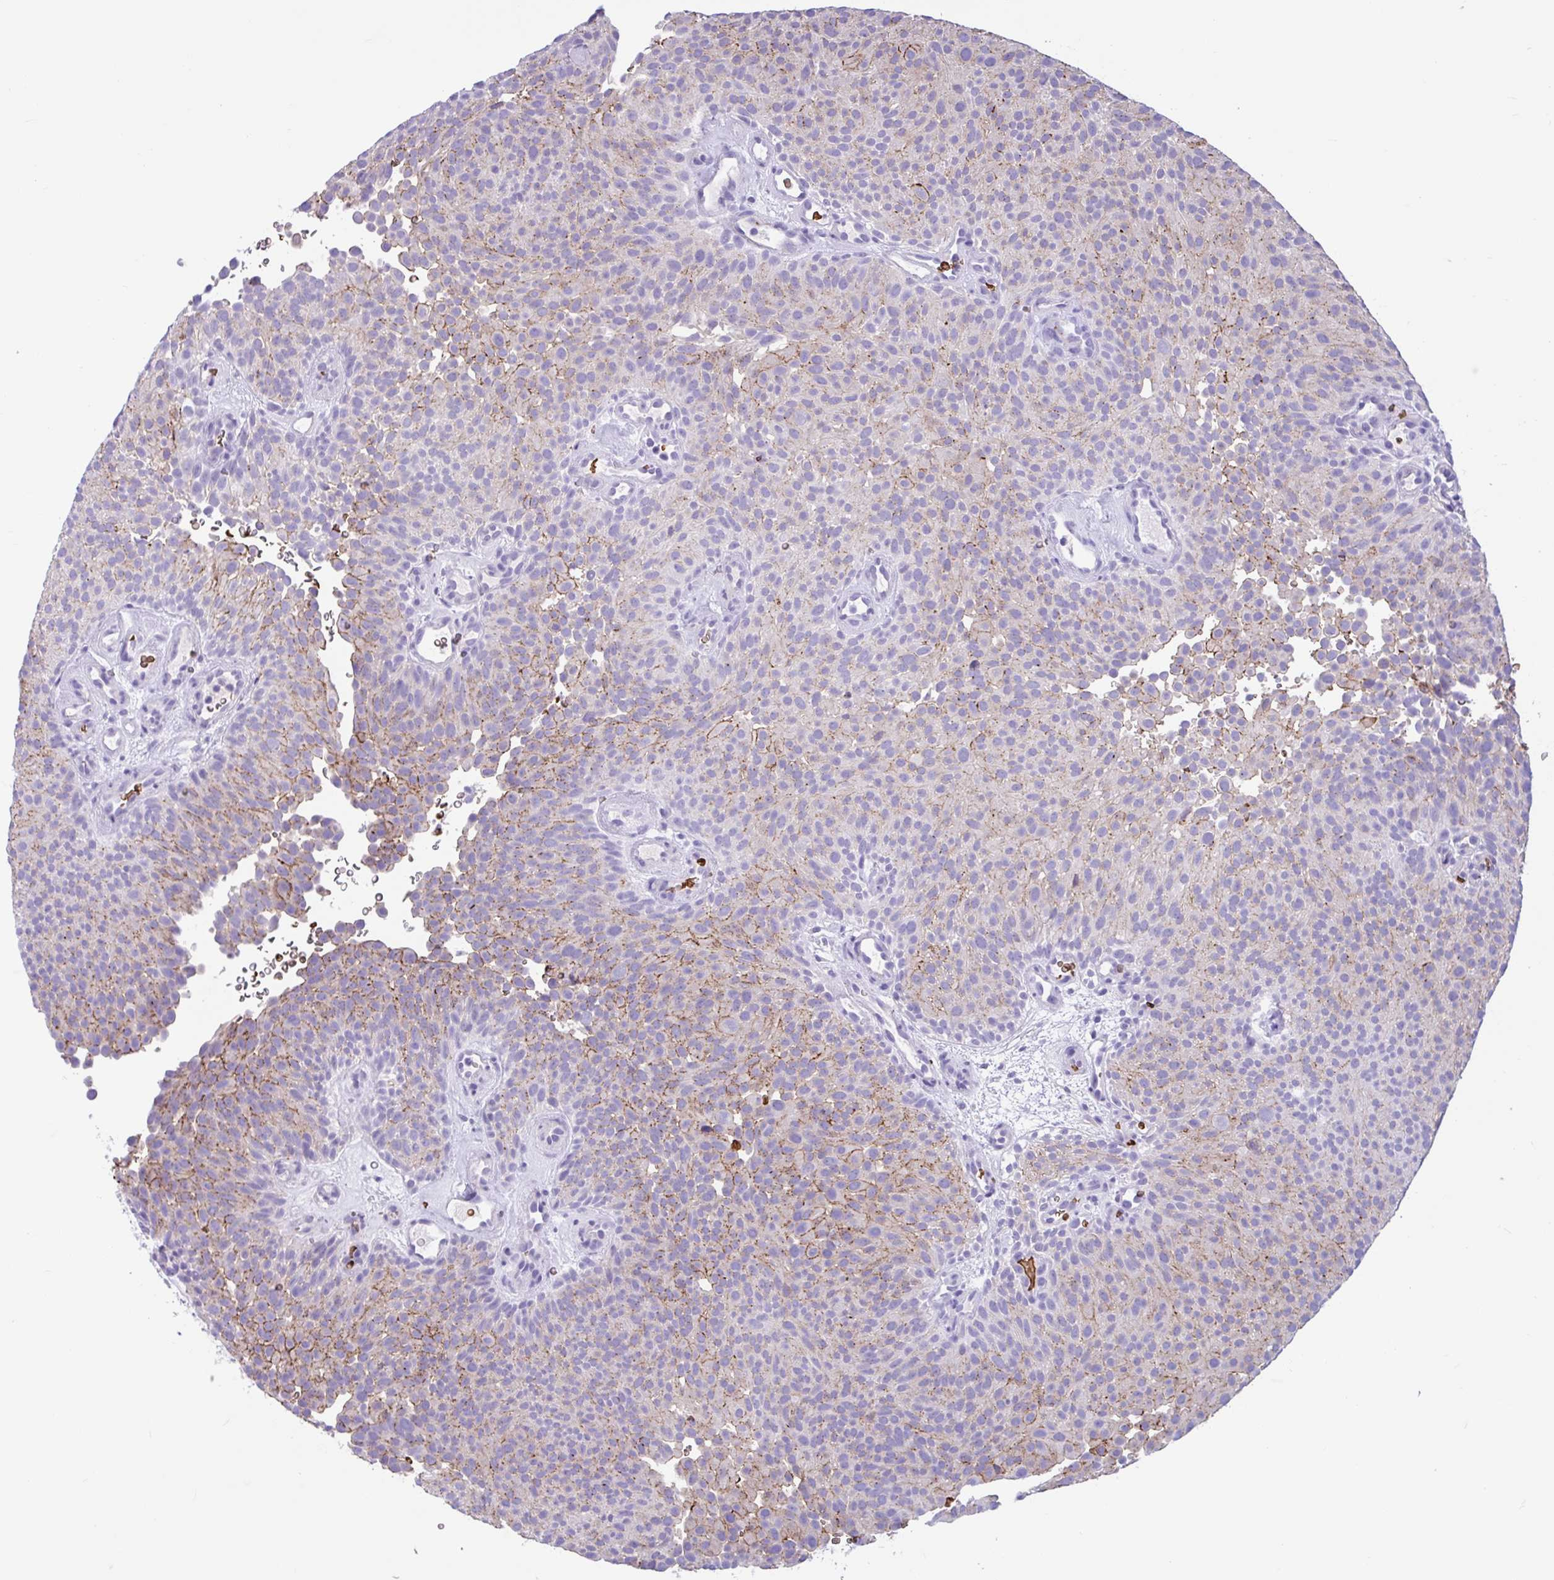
{"staining": {"intensity": "moderate", "quantity": "25%-75%", "location": "cytoplasmic/membranous"}, "tissue": "urothelial cancer", "cell_type": "Tumor cells", "image_type": "cancer", "snomed": [{"axis": "morphology", "description": "Urothelial carcinoma, Low grade"}, {"axis": "topography", "description": "Urinary bladder"}], "caption": "High-power microscopy captured an IHC image of urothelial cancer, revealing moderate cytoplasmic/membranous staining in approximately 25%-75% of tumor cells.", "gene": "TMEM79", "patient": {"sex": "male", "age": 78}}